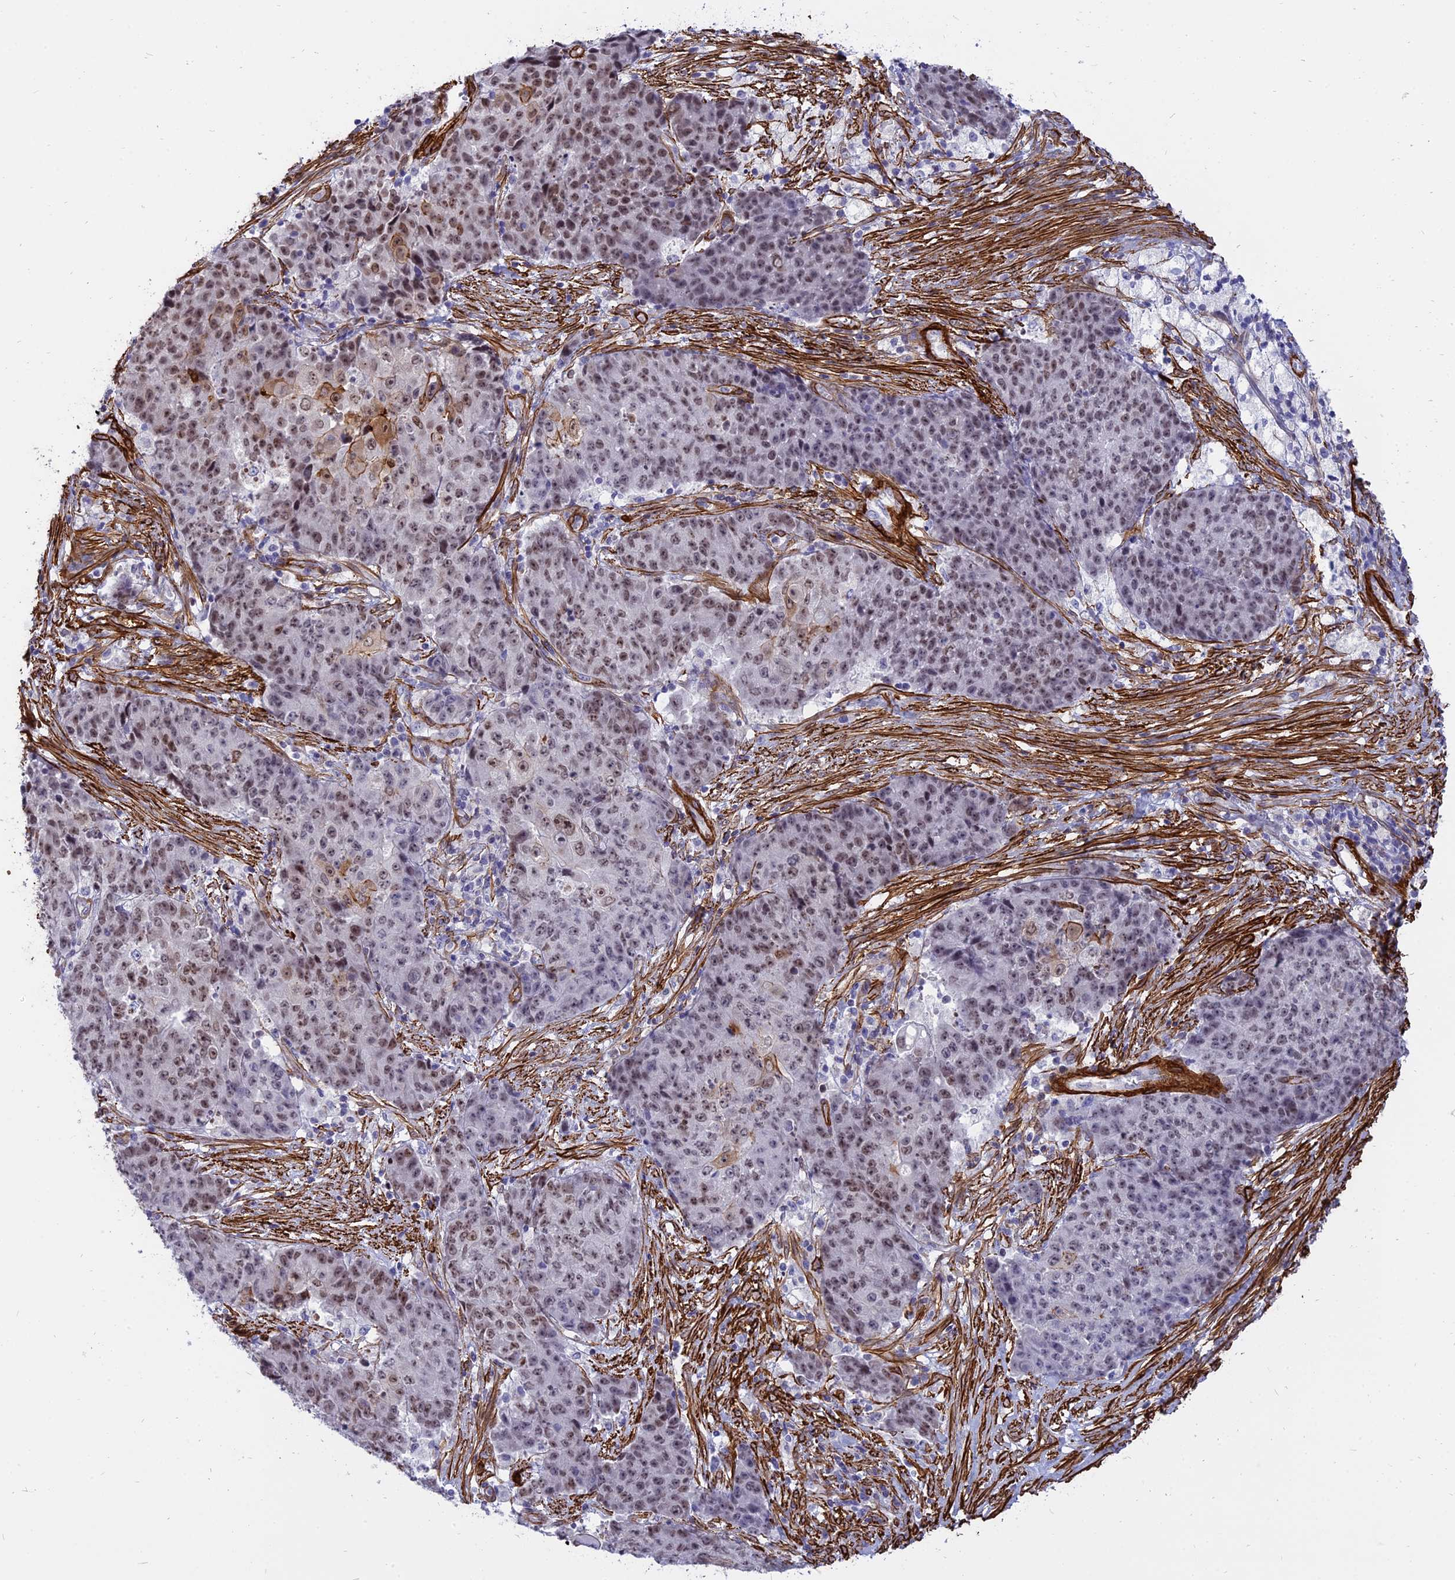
{"staining": {"intensity": "moderate", "quantity": ">75%", "location": "nuclear"}, "tissue": "ovarian cancer", "cell_type": "Tumor cells", "image_type": "cancer", "snomed": [{"axis": "morphology", "description": "Carcinoma, endometroid"}, {"axis": "topography", "description": "Ovary"}], "caption": "A brown stain highlights moderate nuclear expression of a protein in human ovarian endometroid carcinoma tumor cells.", "gene": "CENPV", "patient": {"sex": "female", "age": 42}}